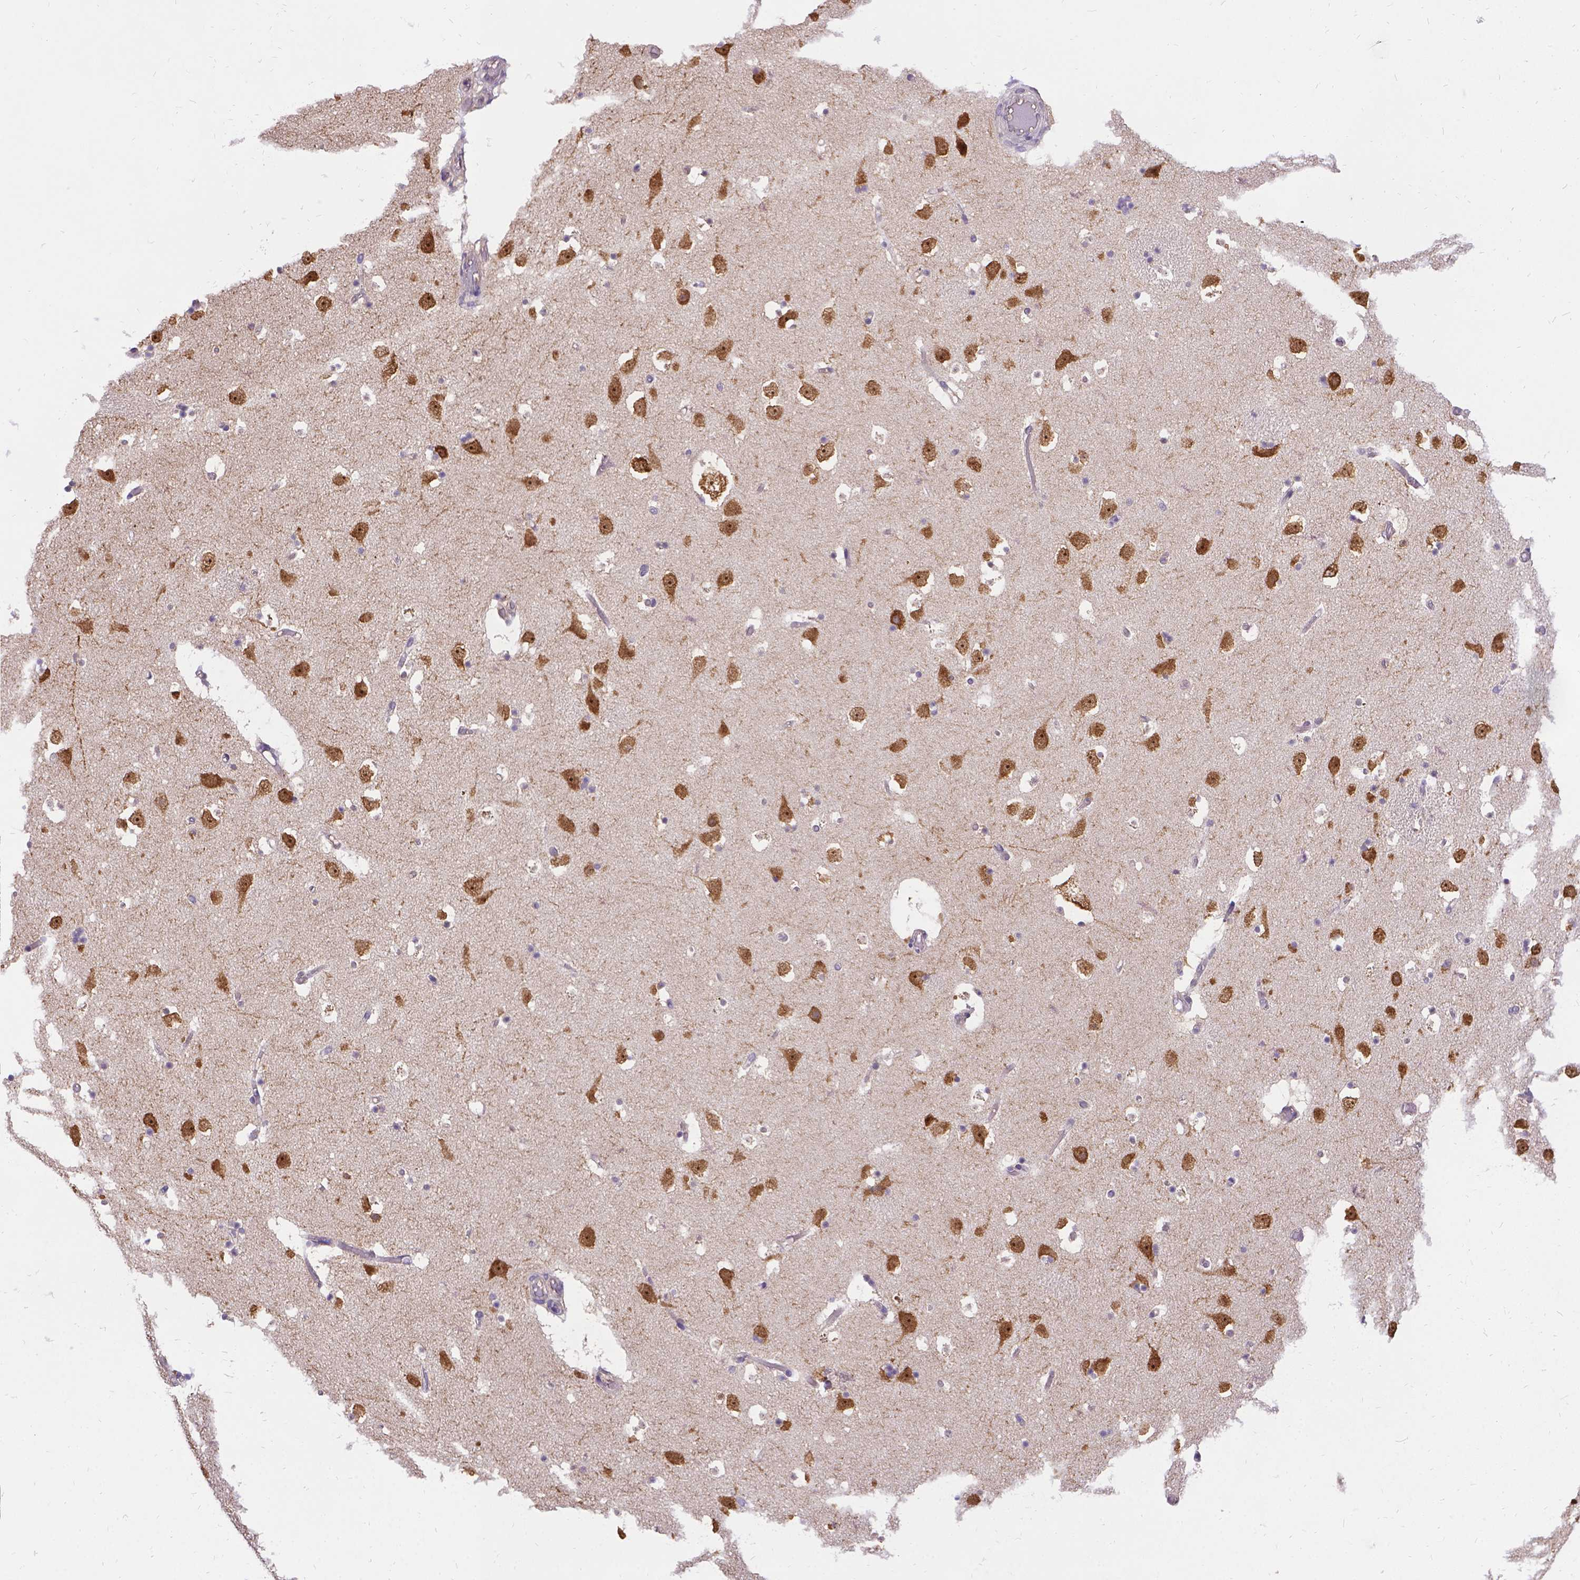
{"staining": {"intensity": "negative", "quantity": "none", "location": "none"}, "tissue": "caudate", "cell_type": "Glial cells", "image_type": "normal", "snomed": [{"axis": "morphology", "description": "Normal tissue, NOS"}, {"axis": "topography", "description": "Lateral ventricle wall"}], "caption": "Immunohistochemistry (IHC) image of unremarkable human caudate stained for a protein (brown), which demonstrates no expression in glial cells.", "gene": "DENND6A", "patient": {"sex": "female", "age": 42}}